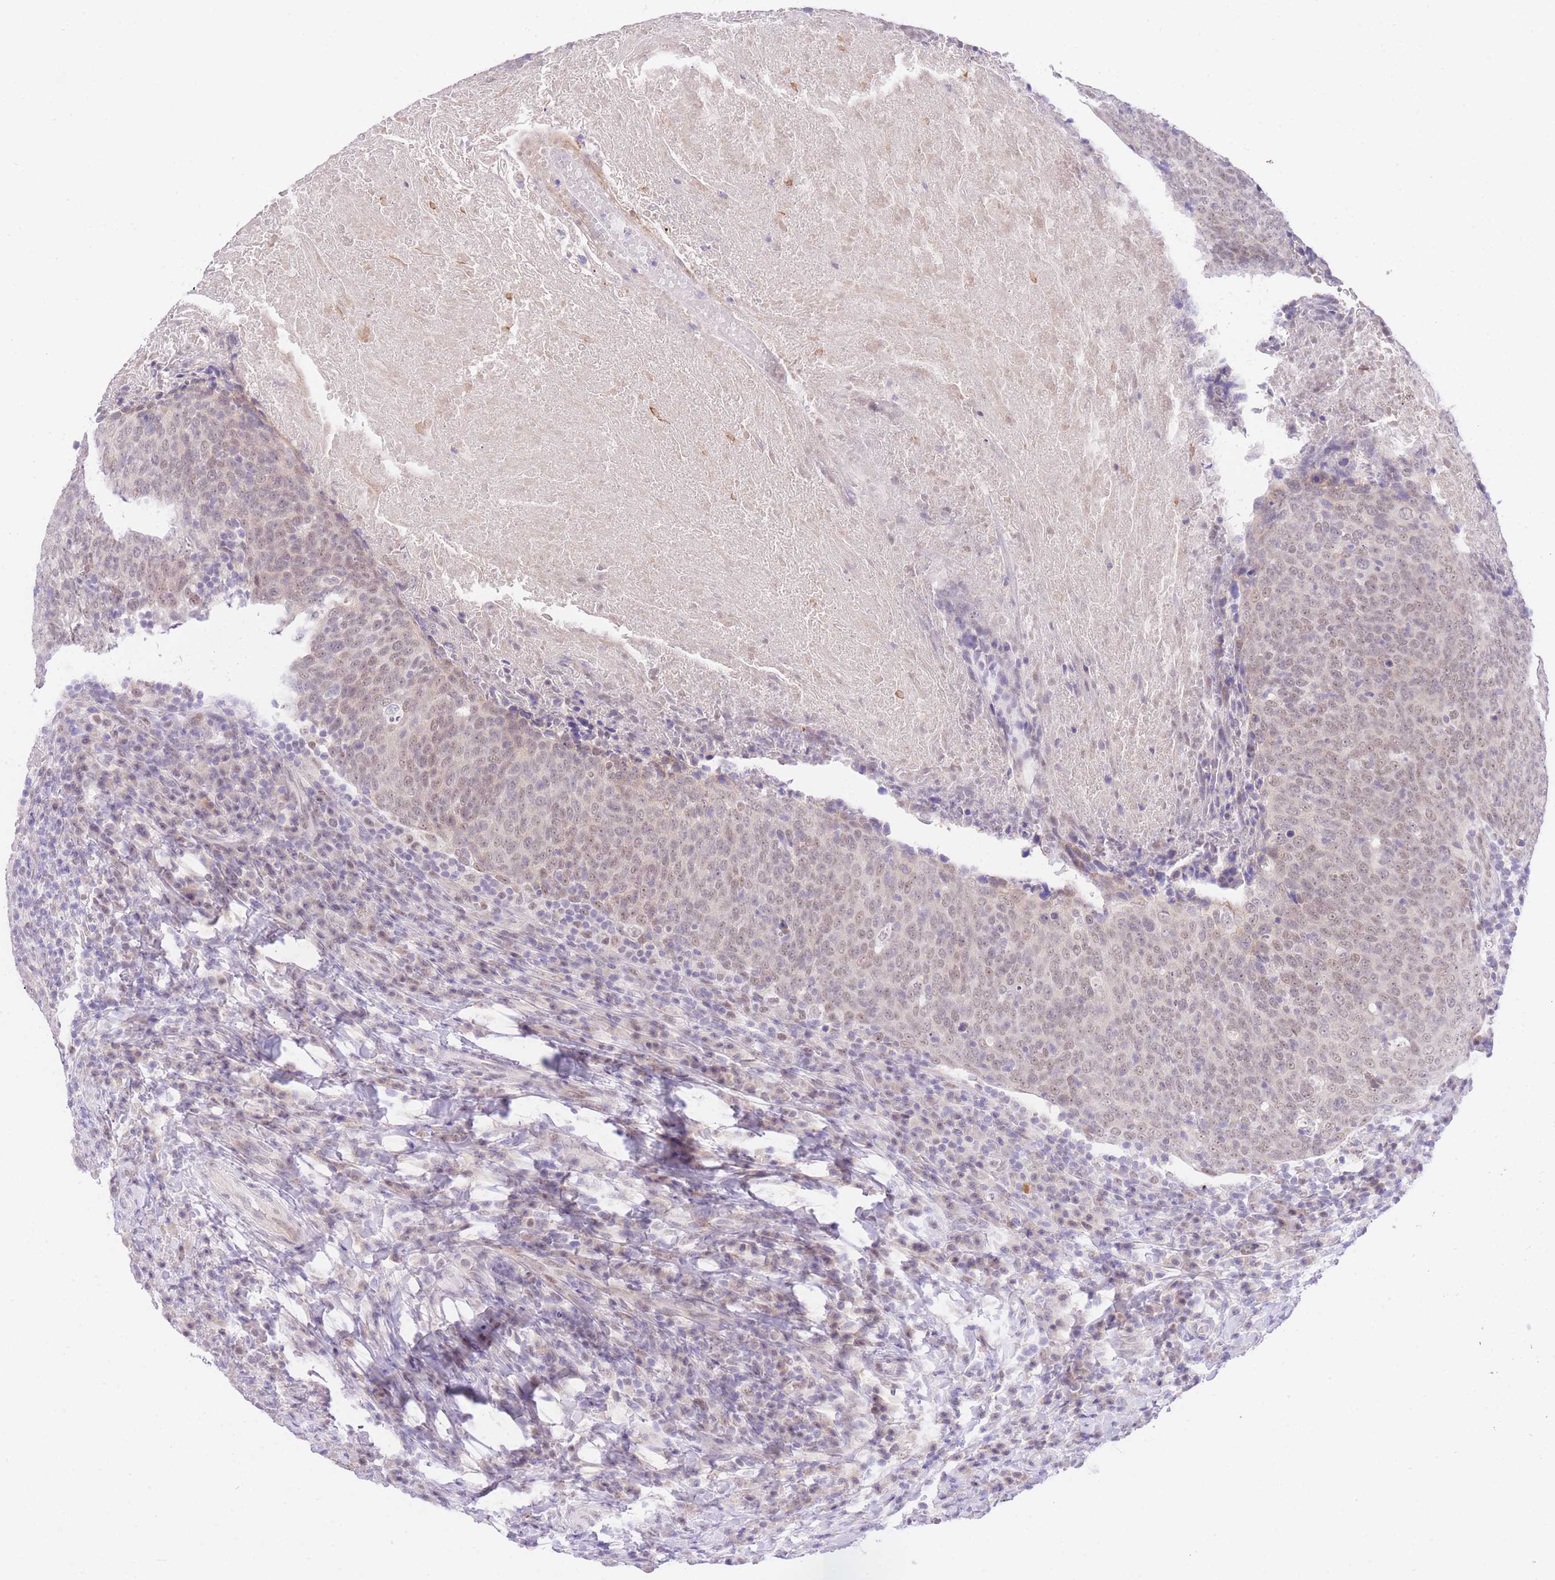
{"staining": {"intensity": "weak", "quantity": ">75%", "location": "nuclear"}, "tissue": "head and neck cancer", "cell_type": "Tumor cells", "image_type": "cancer", "snomed": [{"axis": "morphology", "description": "Squamous cell carcinoma, NOS"}, {"axis": "morphology", "description": "Squamous cell carcinoma, metastatic, NOS"}, {"axis": "topography", "description": "Lymph node"}, {"axis": "topography", "description": "Head-Neck"}], "caption": "A micrograph showing weak nuclear positivity in about >75% of tumor cells in head and neck cancer (squamous cell carcinoma), as visualized by brown immunohistochemical staining.", "gene": "UBXN7", "patient": {"sex": "male", "age": 62}}